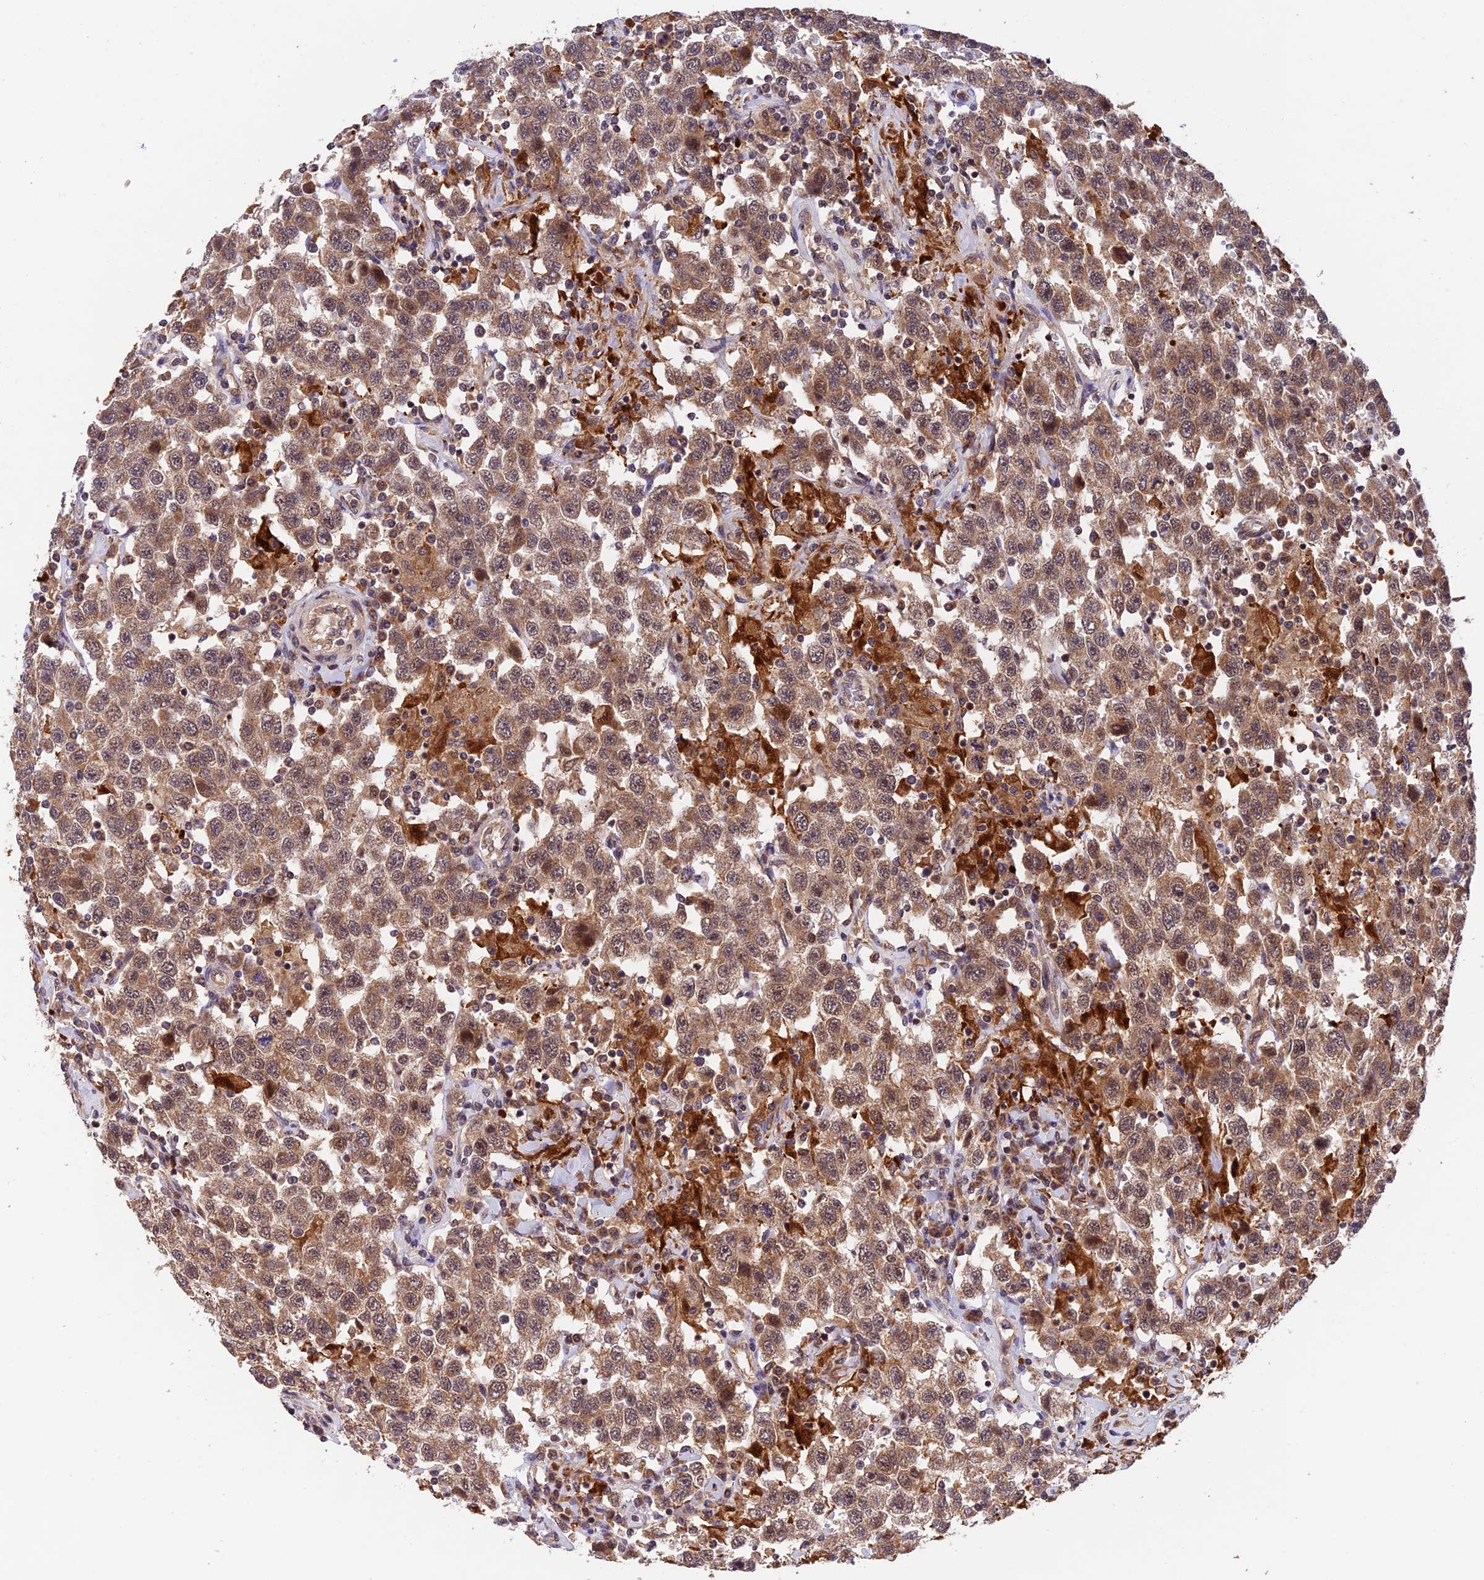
{"staining": {"intensity": "moderate", "quantity": ">75%", "location": "cytoplasmic/membranous"}, "tissue": "testis cancer", "cell_type": "Tumor cells", "image_type": "cancer", "snomed": [{"axis": "morphology", "description": "Seminoma, NOS"}, {"axis": "topography", "description": "Testis"}], "caption": "Testis cancer stained with a protein marker reveals moderate staining in tumor cells.", "gene": "MNS1", "patient": {"sex": "male", "age": 41}}